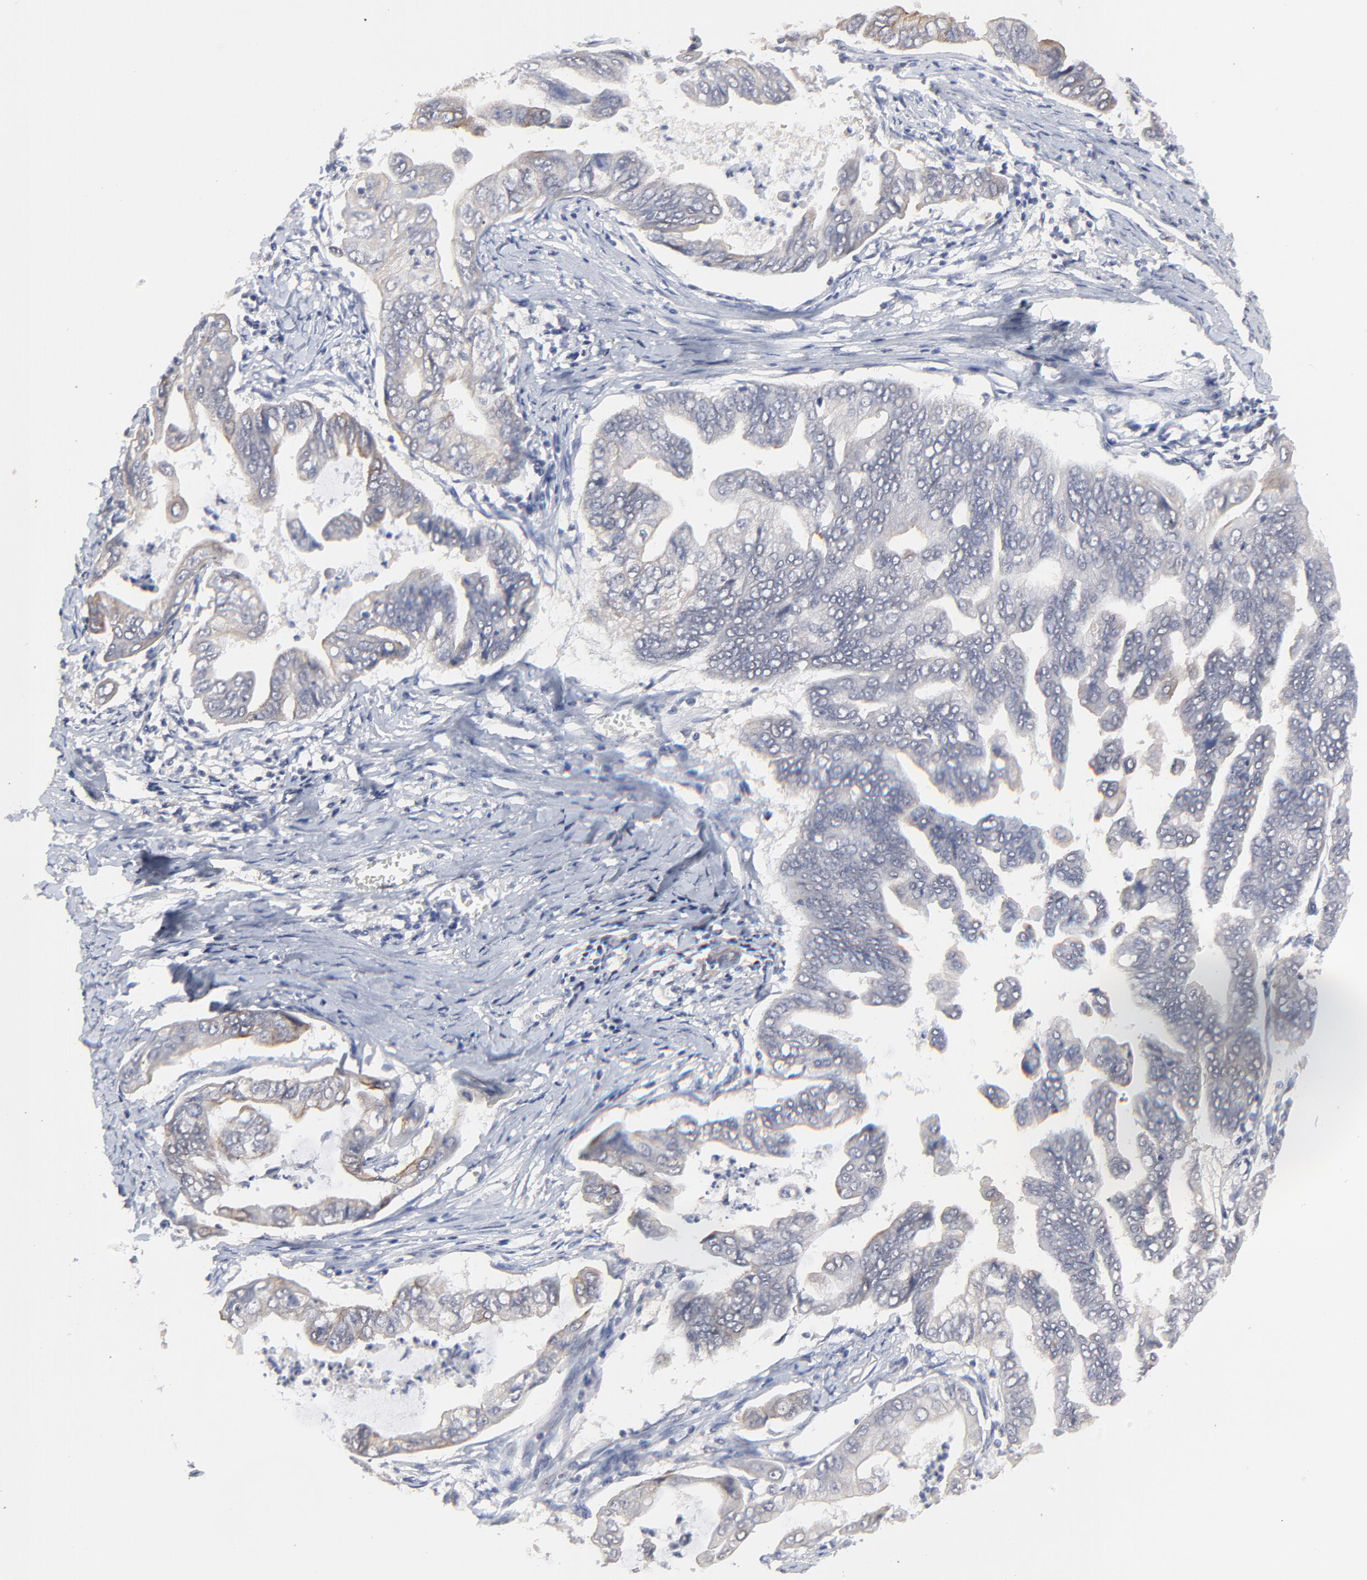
{"staining": {"intensity": "negative", "quantity": "none", "location": "none"}, "tissue": "stomach cancer", "cell_type": "Tumor cells", "image_type": "cancer", "snomed": [{"axis": "morphology", "description": "Adenocarcinoma, NOS"}, {"axis": "topography", "description": "Stomach, upper"}], "caption": "Immunohistochemistry photomicrograph of stomach adenocarcinoma stained for a protein (brown), which reveals no staining in tumor cells.", "gene": "FAM199X", "patient": {"sex": "male", "age": 80}}